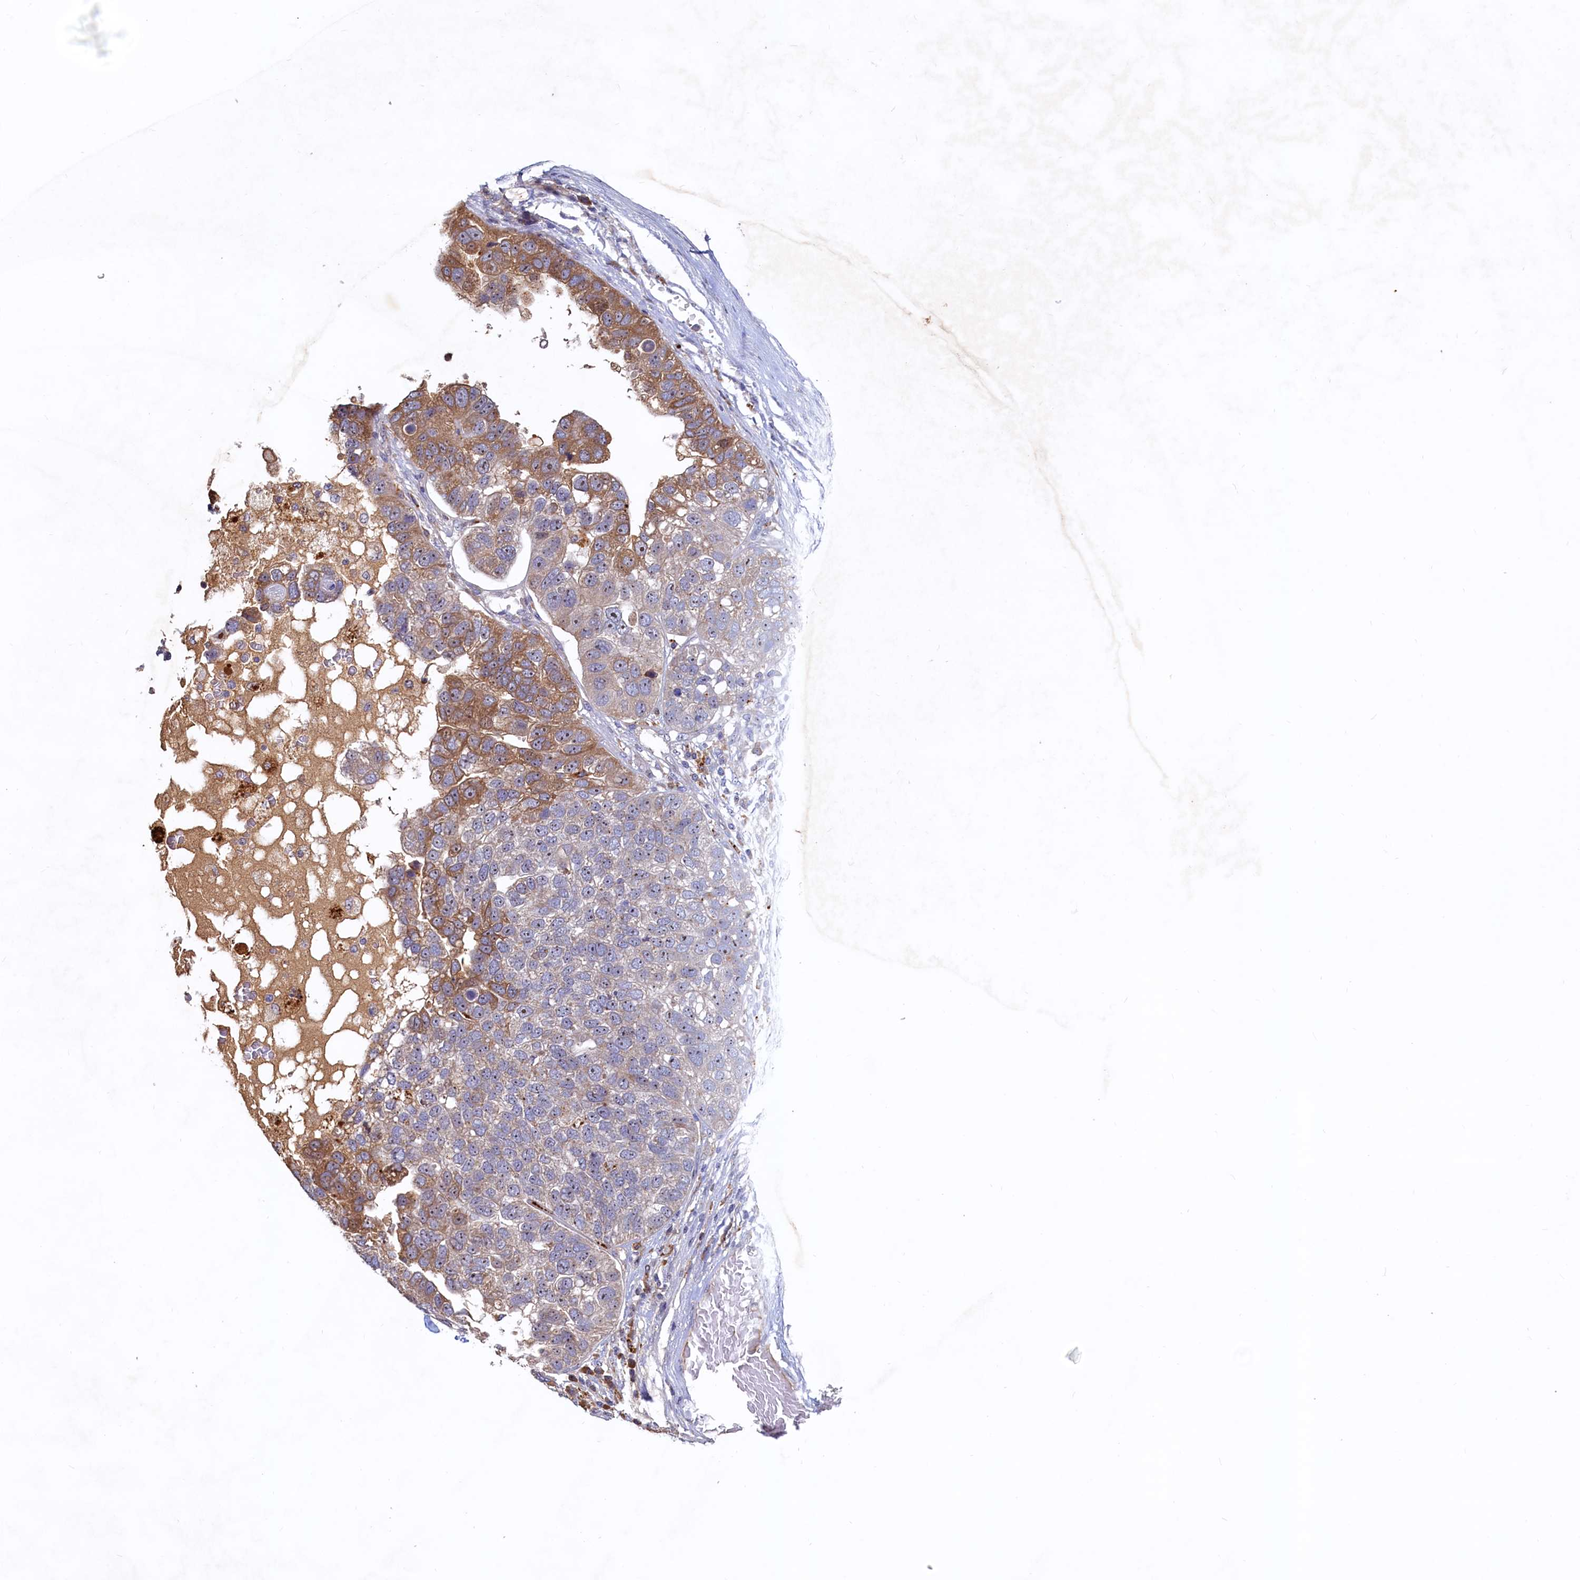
{"staining": {"intensity": "moderate", "quantity": "<25%", "location": "cytoplasmic/membranous"}, "tissue": "pancreatic cancer", "cell_type": "Tumor cells", "image_type": "cancer", "snomed": [{"axis": "morphology", "description": "Adenocarcinoma, NOS"}, {"axis": "topography", "description": "Pancreas"}], "caption": "This image displays immunohistochemistry (IHC) staining of human pancreatic cancer (adenocarcinoma), with low moderate cytoplasmic/membranous positivity in about <25% of tumor cells.", "gene": "RGS7BP", "patient": {"sex": "female", "age": 61}}